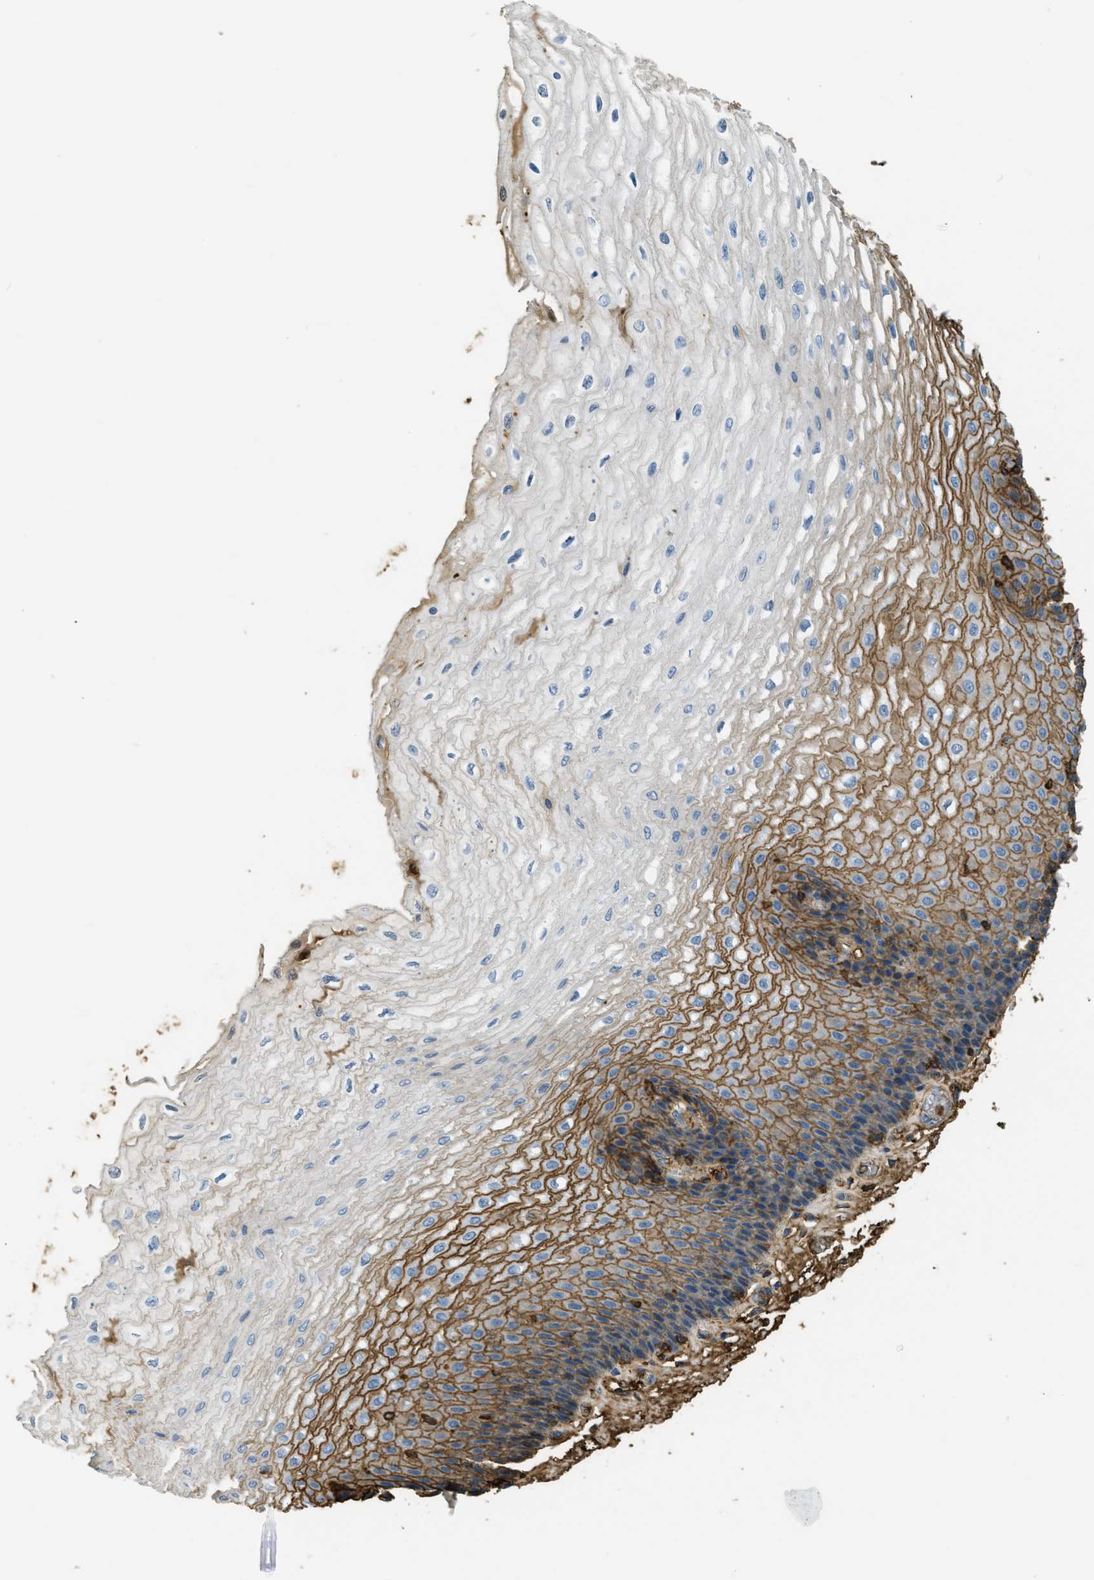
{"staining": {"intensity": "moderate", "quantity": ">75%", "location": "cytoplasmic/membranous"}, "tissue": "esophagus", "cell_type": "Squamous epithelial cells", "image_type": "normal", "snomed": [{"axis": "morphology", "description": "Normal tissue, NOS"}, {"axis": "topography", "description": "Esophagus"}], "caption": "Benign esophagus was stained to show a protein in brown. There is medium levels of moderate cytoplasmic/membranous expression in approximately >75% of squamous epithelial cells. (DAB (3,3'-diaminobenzidine) IHC, brown staining for protein, blue staining for nuclei).", "gene": "PRTN3", "patient": {"sex": "female", "age": 72}}